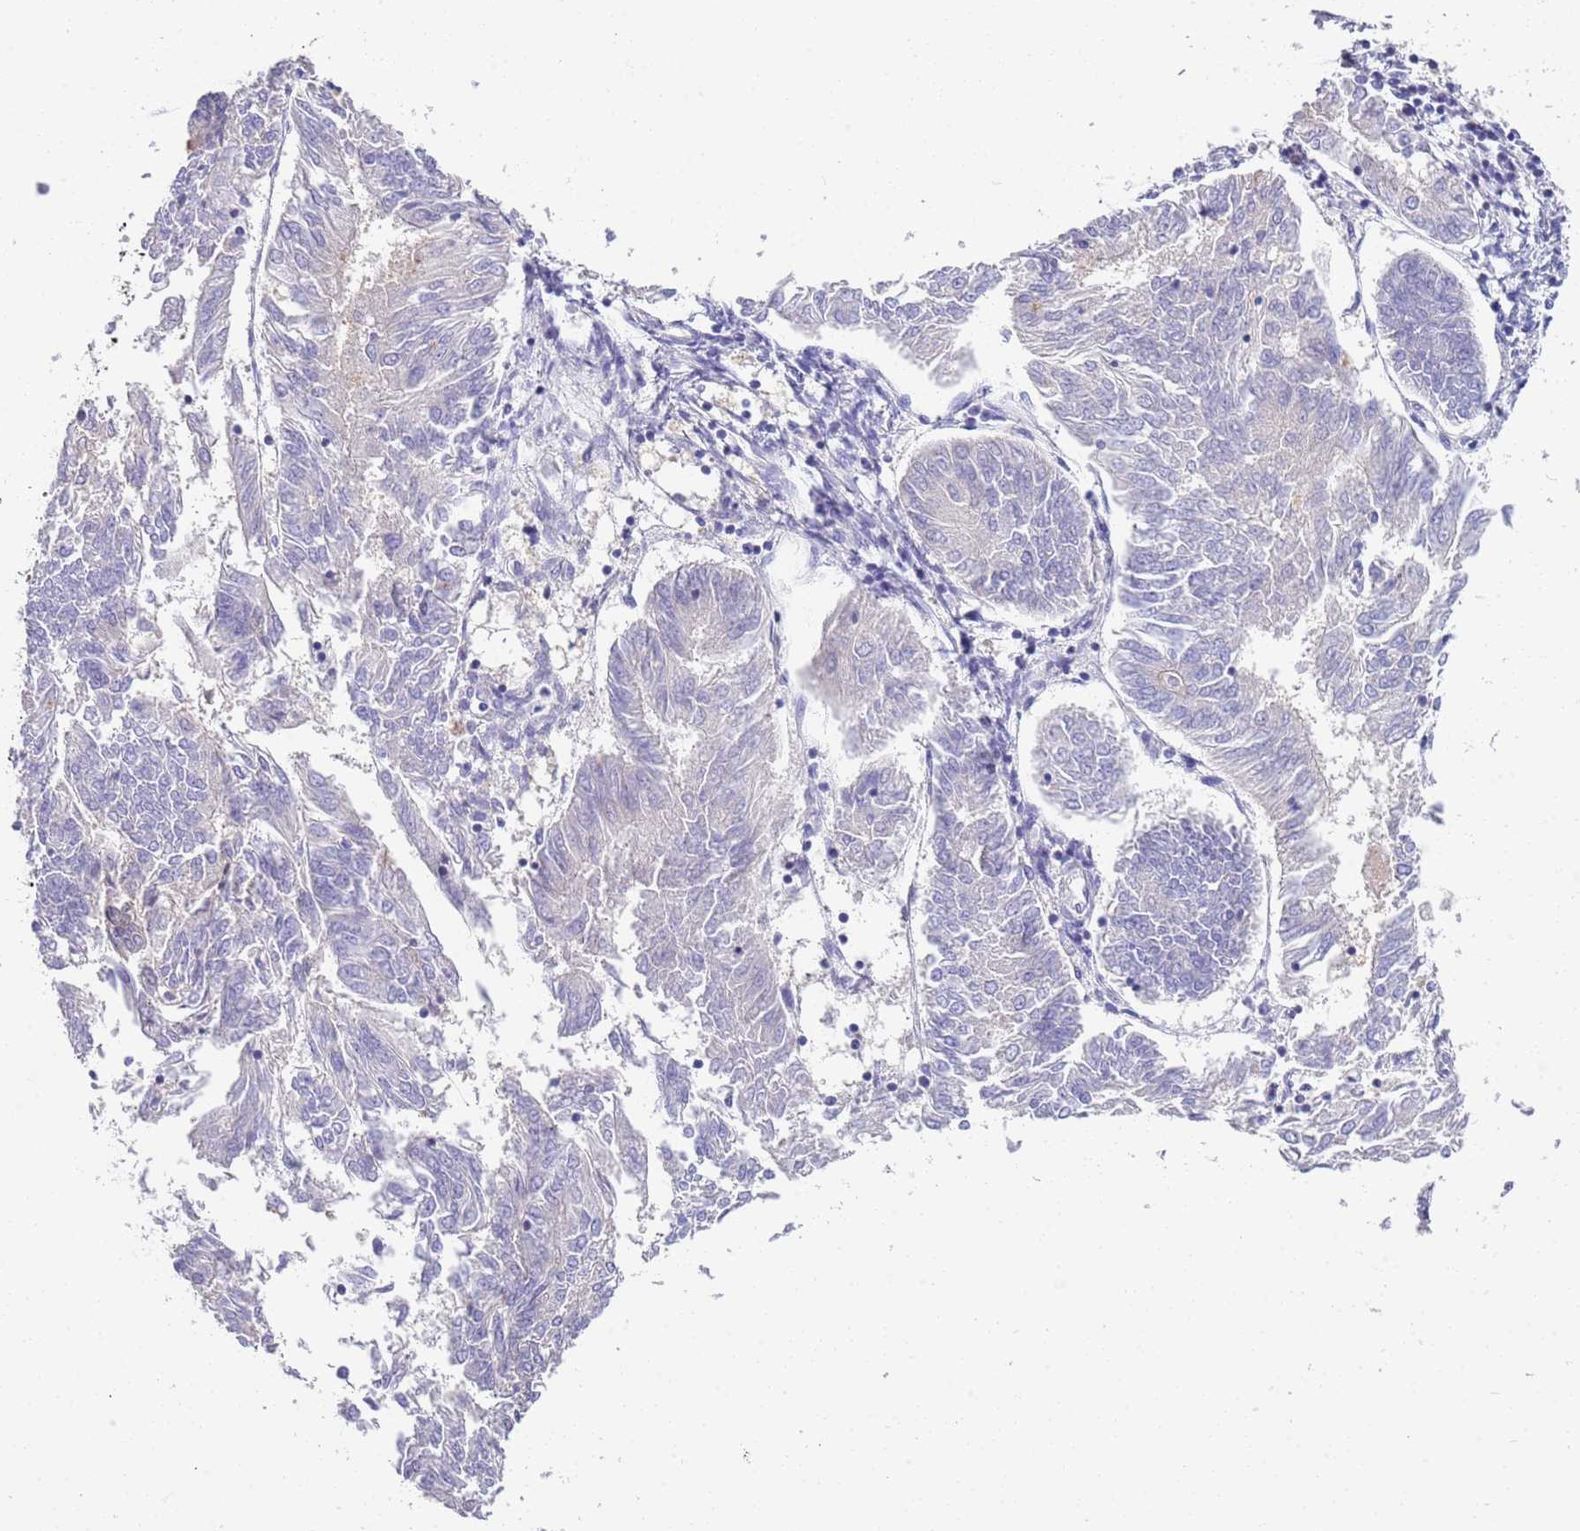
{"staining": {"intensity": "negative", "quantity": "none", "location": "none"}, "tissue": "endometrial cancer", "cell_type": "Tumor cells", "image_type": "cancer", "snomed": [{"axis": "morphology", "description": "Adenocarcinoma, NOS"}, {"axis": "topography", "description": "Endometrium"}], "caption": "There is no significant expression in tumor cells of endometrial cancer (adenocarcinoma).", "gene": "BRMS1L", "patient": {"sex": "female", "age": 58}}